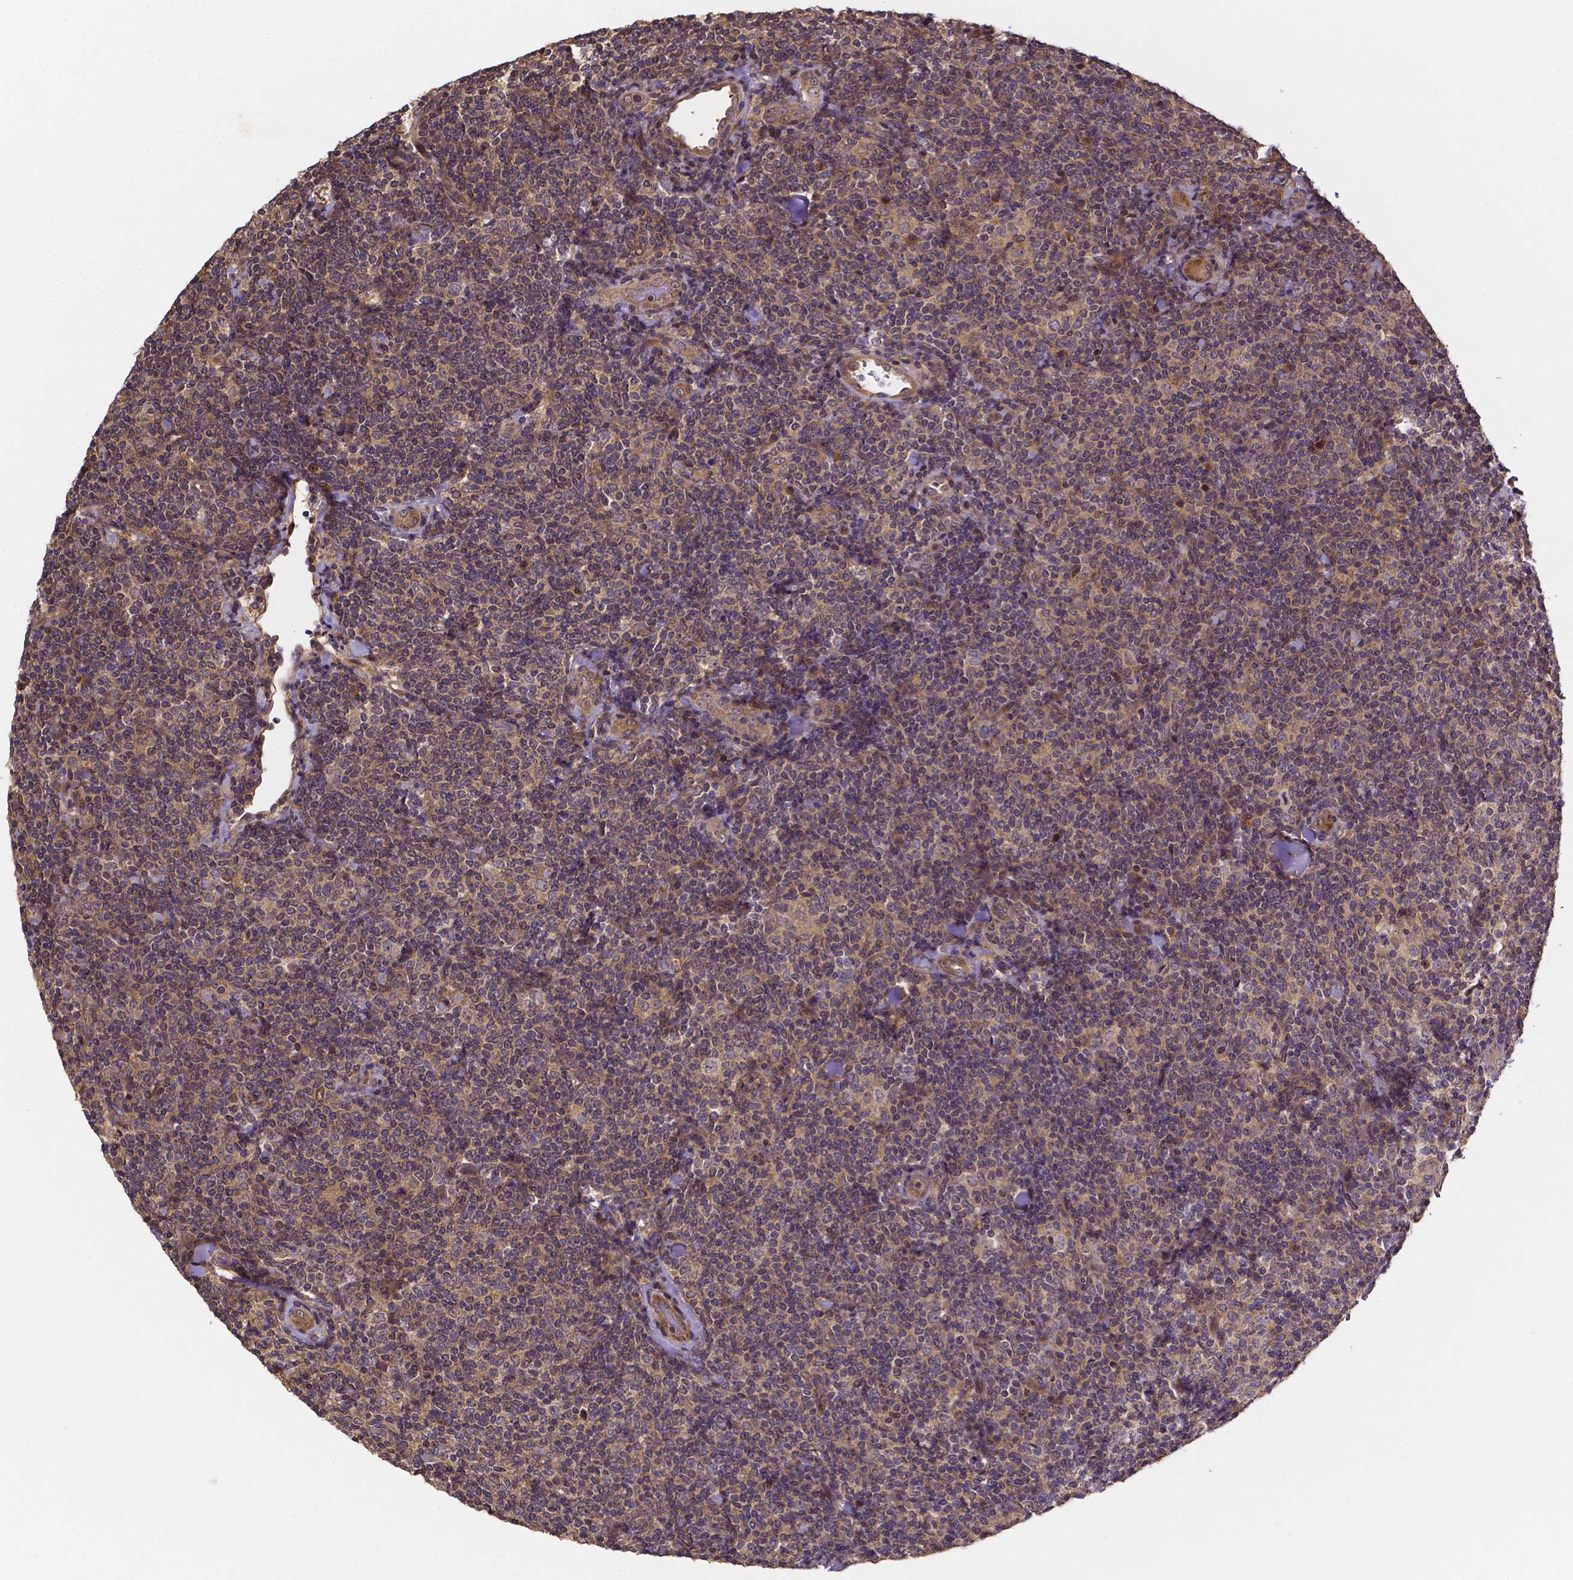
{"staining": {"intensity": "negative", "quantity": "none", "location": "none"}, "tissue": "lymphoma", "cell_type": "Tumor cells", "image_type": "cancer", "snomed": [{"axis": "morphology", "description": "Malignant lymphoma, non-Hodgkin's type, Low grade"}, {"axis": "topography", "description": "Lymph node"}], "caption": "Immunohistochemistry micrograph of neoplastic tissue: malignant lymphoma, non-Hodgkin's type (low-grade) stained with DAB (3,3'-diaminobenzidine) displays no significant protein staining in tumor cells.", "gene": "RNF123", "patient": {"sex": "female", "age": 56}}